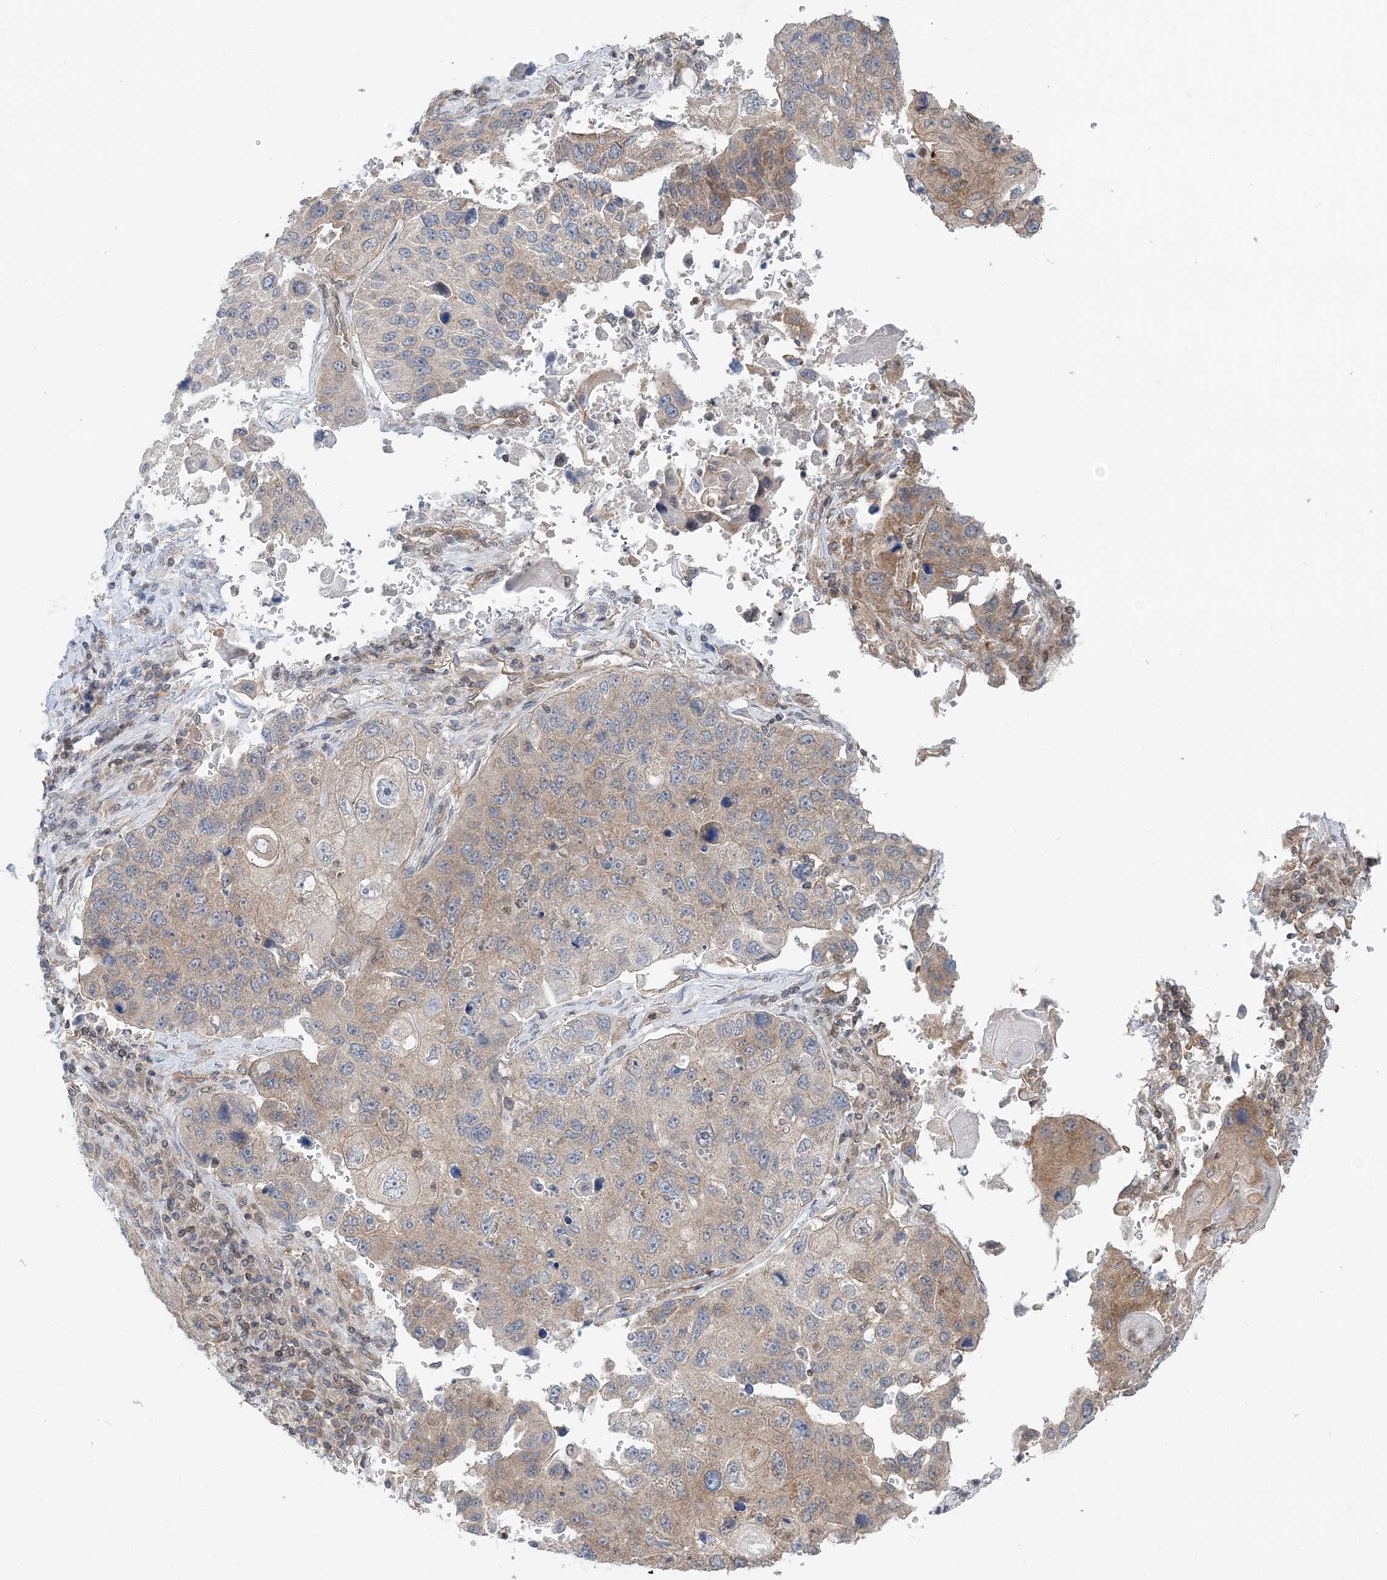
{"staining": {"intensity": "weak", "quantity": ">75%", "location": "cytoplasmic/membranous"}, "tissue": "lung cancer", "cell_type": "Tumor cells", "image_type": "cancer", "snomed": [{"axis": "morphology", "description": "Squamous cell carcinoma, NOS"}, {"axis": "topography", "description": "Lung"}], "caption": "DAB immunohistochemical staining of human squamous cell carcinoma (lung) displays weak cytoplasmic/membranous protein staining in about >75% of tumor cells.", "gene": "MOB4", "patient": {"sex": "male", "age": 61}}